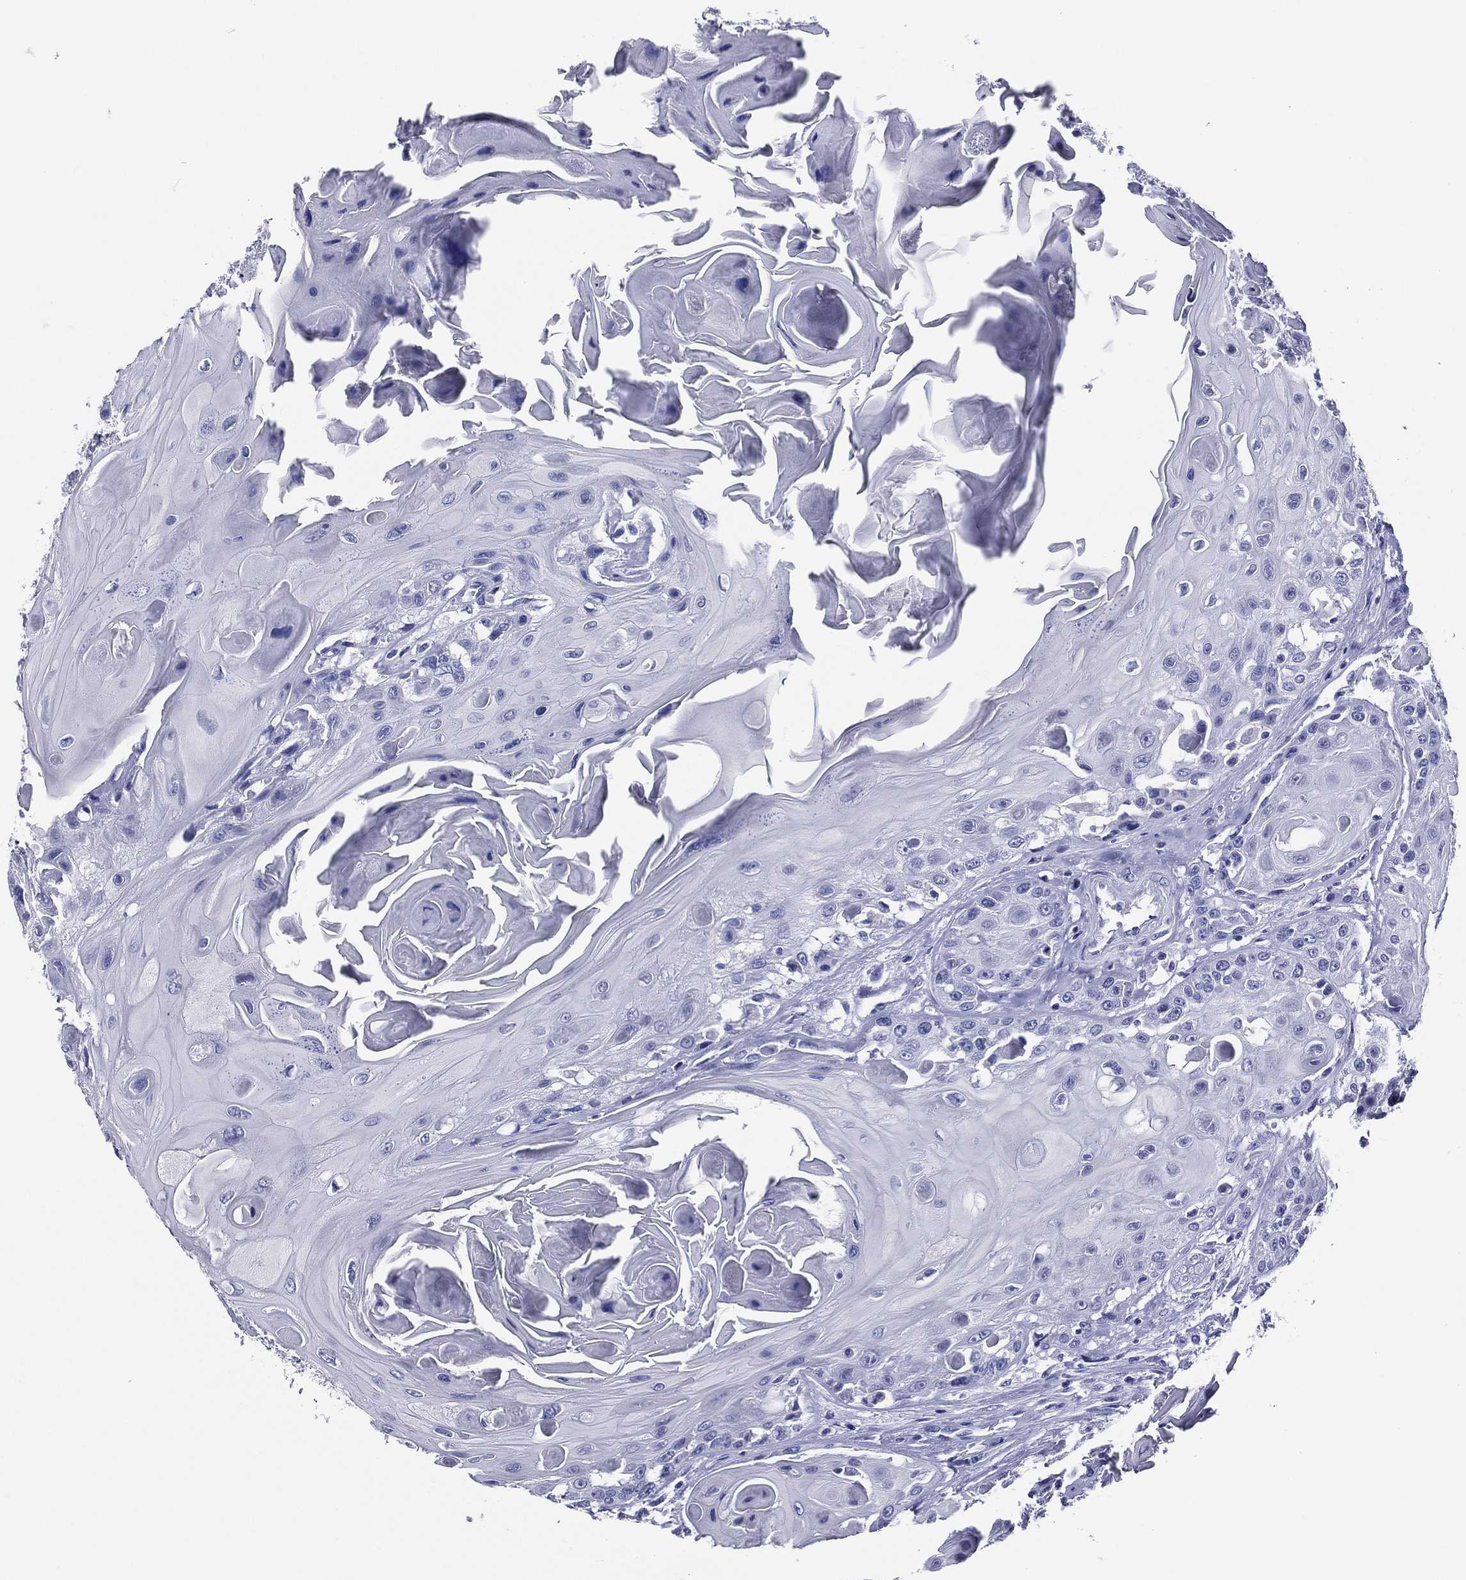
{"staining": {"intensity": "negative", "quantity": "none", "location": "none"}, "tissue": "head and neck cancer", "cell_type": "Tumor cells", "image_type": "cancer", "snomed": [{"axis": "morphology", "description": "Squamous cell carcinoma, NOS"}, {"axis": "topography", "description": "Head-Neck"}], "caption": "The histopathology image shows no staining of tumor cells in head and neck cancer (squamous cell carcinoma).", "gene": "ACE2", "patient": {"sex": "female", "age": 59}}